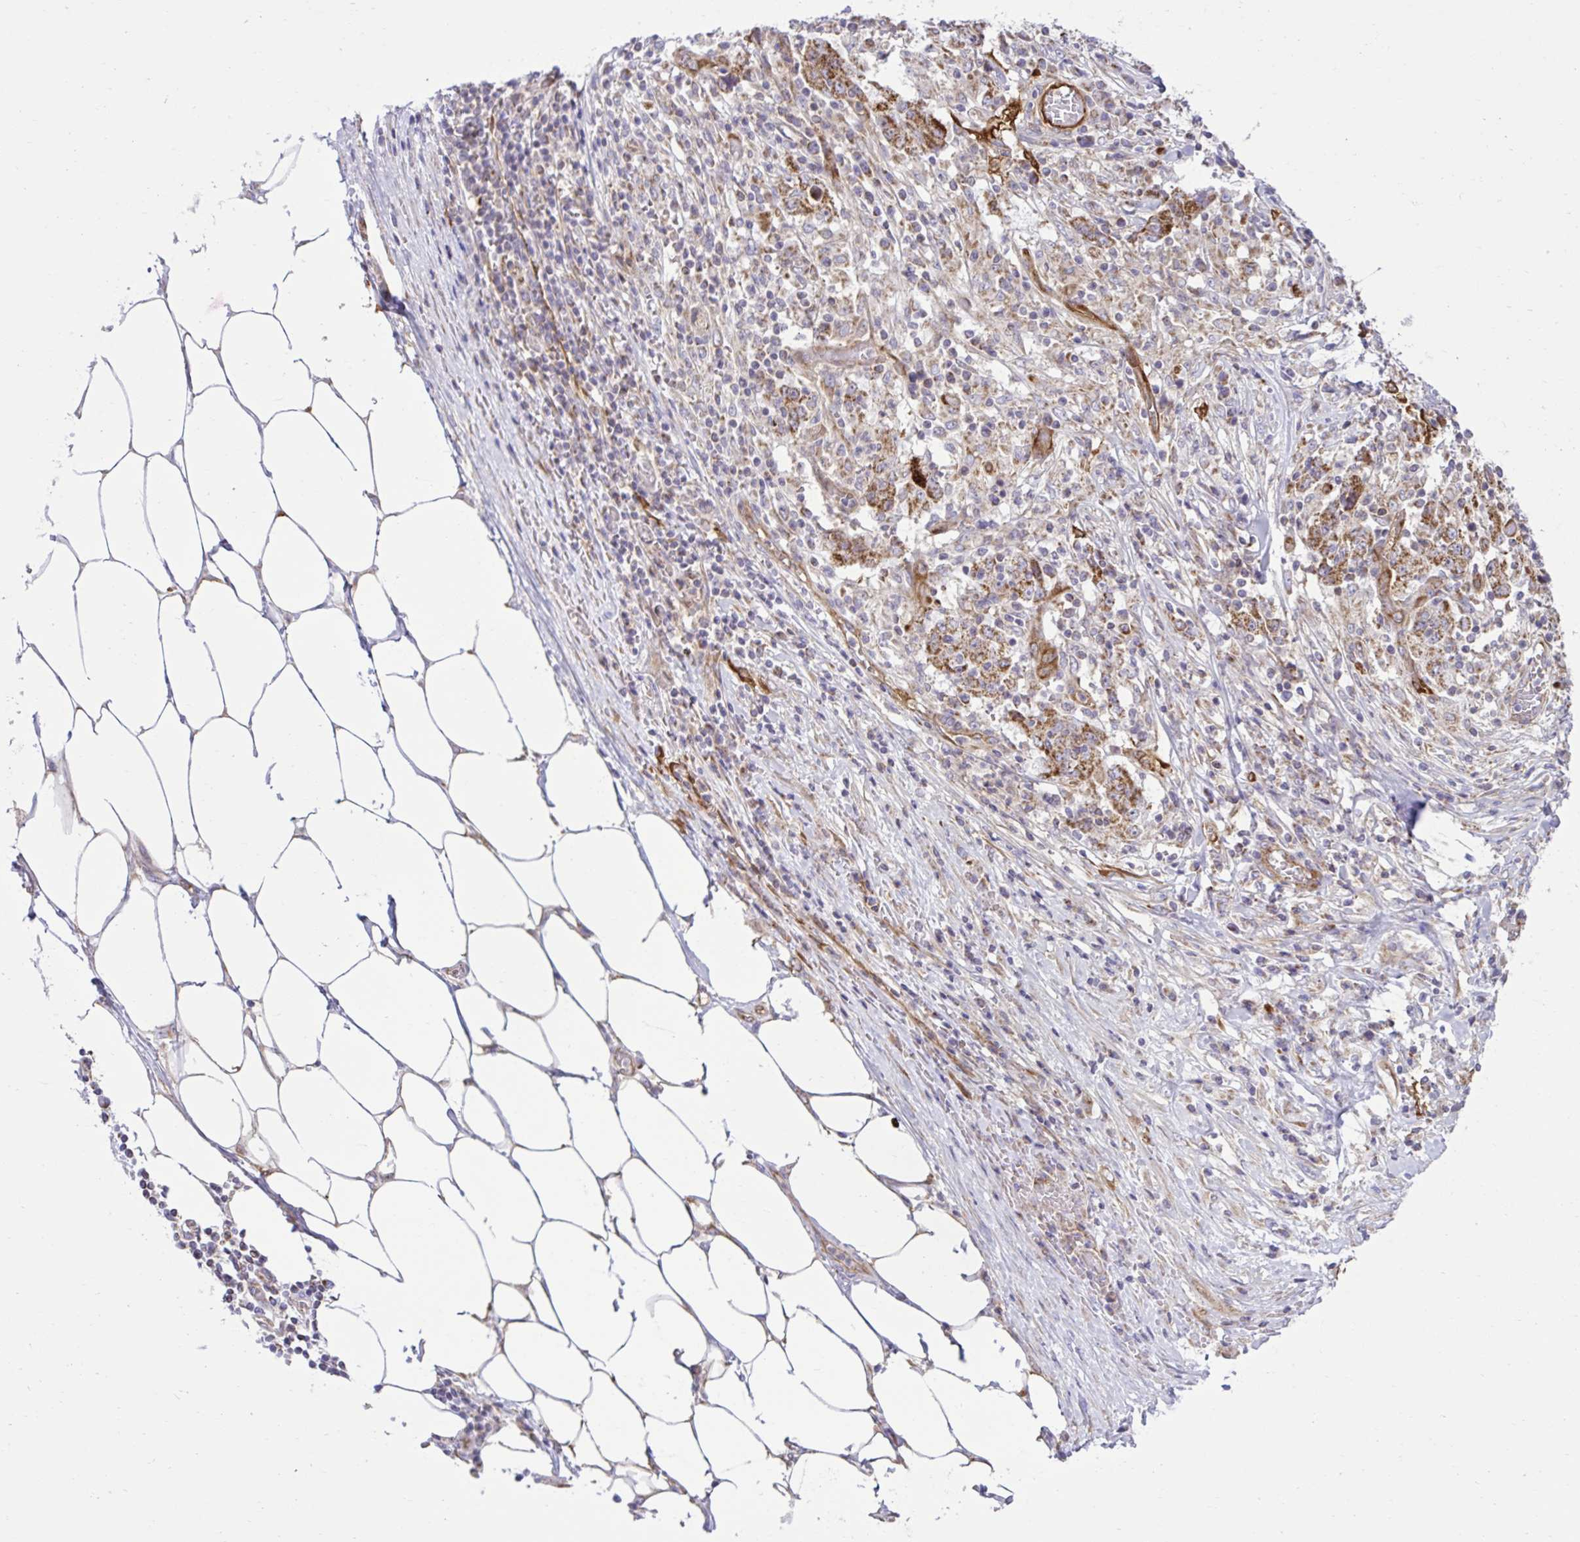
{"staining": {"intensity": "moderate", "quantity": ">75%", "location": "cytoplasmic/membranous"}, "tissue": "stomach cancer", "cell_type": "Tumor cells", "image_type": "cancer", "snomed": [{"axis": "morphology", "description": "Adenocarcinoma, NOS"}, {"axis": "topography", "description": "Stomach"}], "caption": "There is medium levels of moderate cytoplasmic/membranous staining in tumor cells of stomach cancer, as demonstrated by immunohistochemical staining (brown color).", "gene": "LIMS1", "patient": {"sex": "male", "age": 59}}